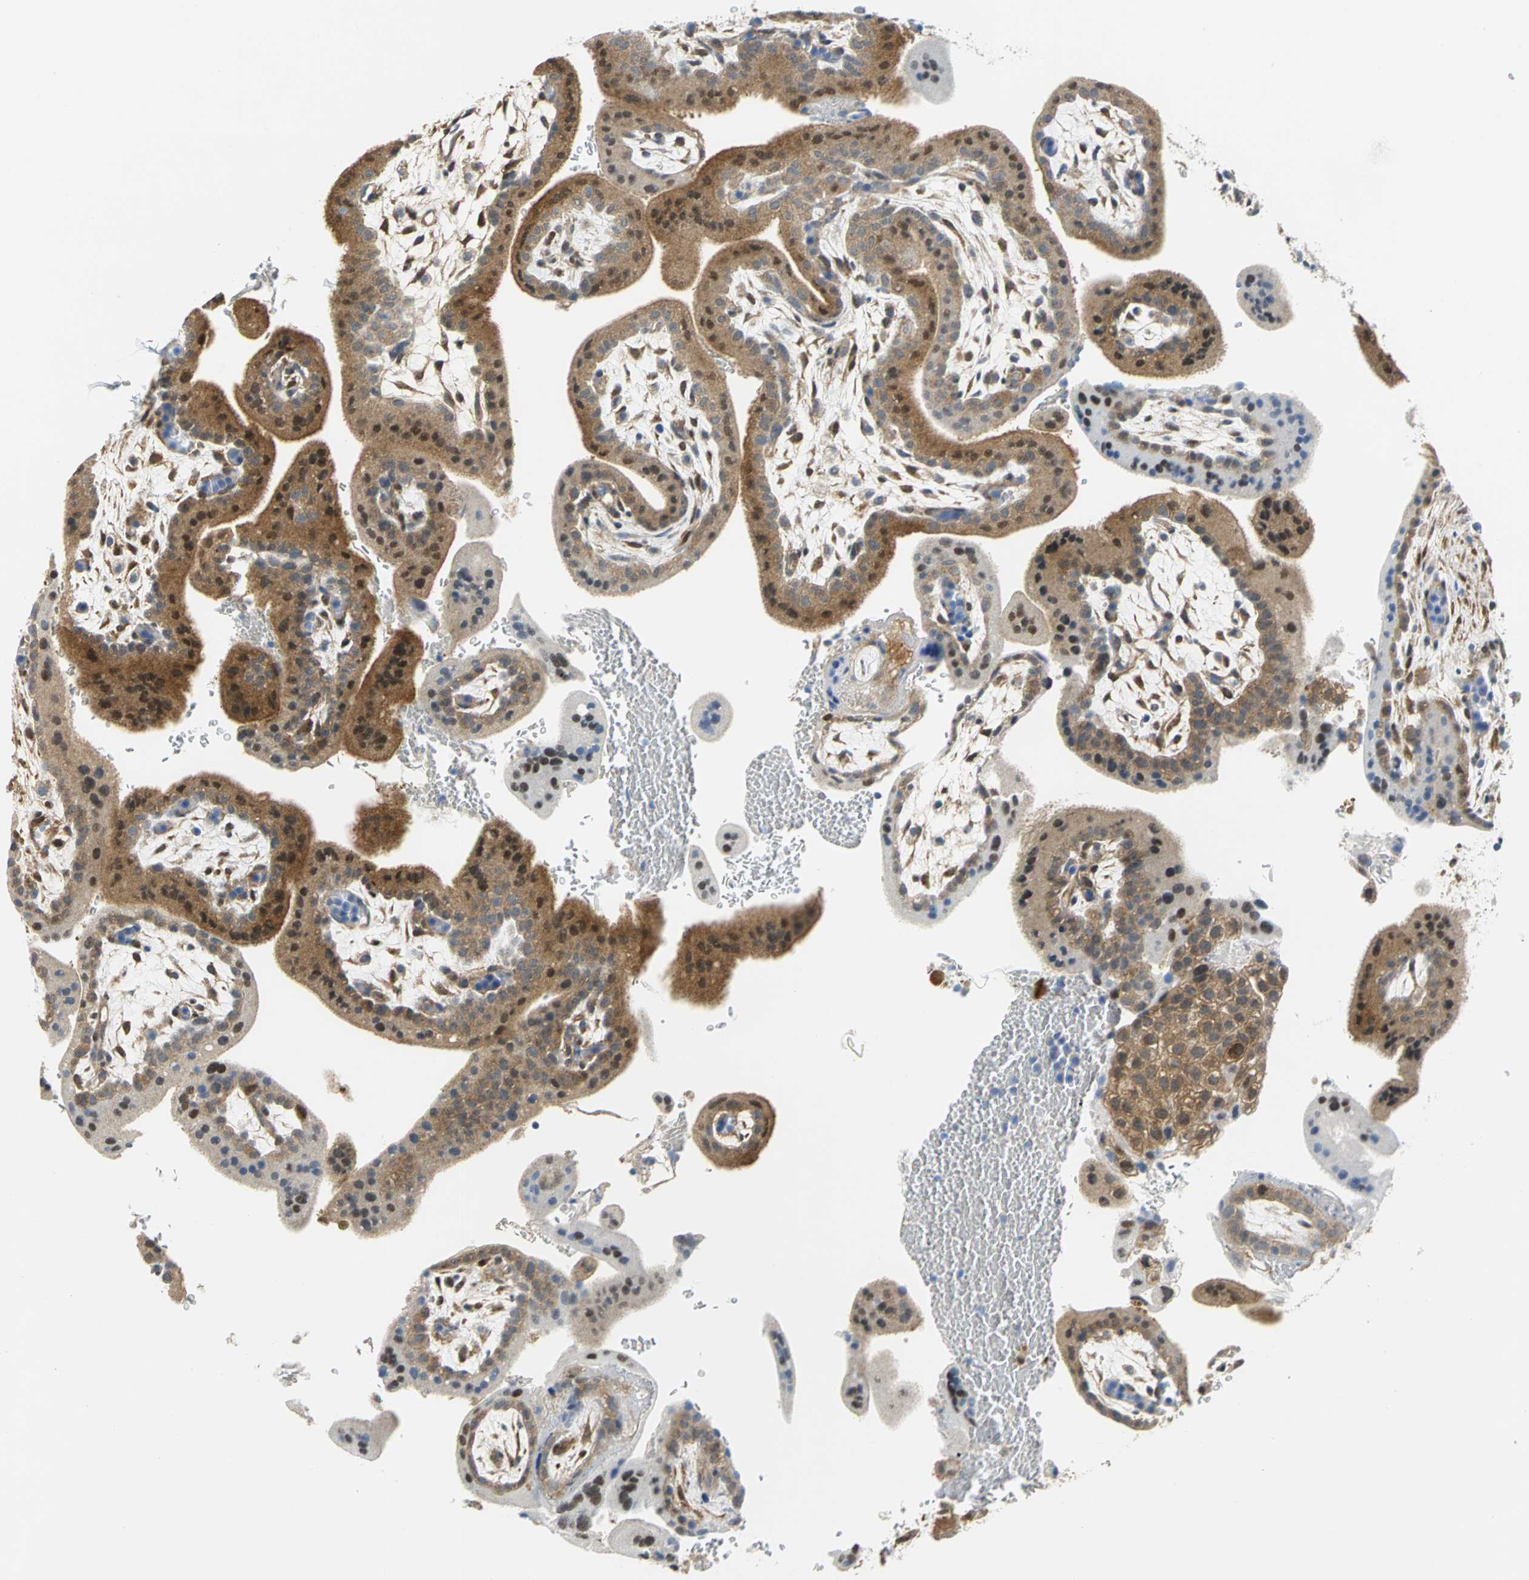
{"staining": {"intensity": "moderate", "quantity": ">75%", "location": "cytoplasmic/membranous"}, "tissue": "placenta", "cell_type": "Decidual cells", "image_type": "normal", "snomed": [{"axis": "morphology", "description": "Normal tissue, NOS"}, {"axis": "topography", "description": "Placenta"}], "caption": "Unremarkable placenta exhibits moderate cytoplasmic/membranous expression in approximately >75% of decidual cells, visualized by immunohistochemistry. (DAB = brown stain, brightfield microscopy at high magnification).", "gene": "PGM3", "patient": {"sex": "female", "age": 35}}